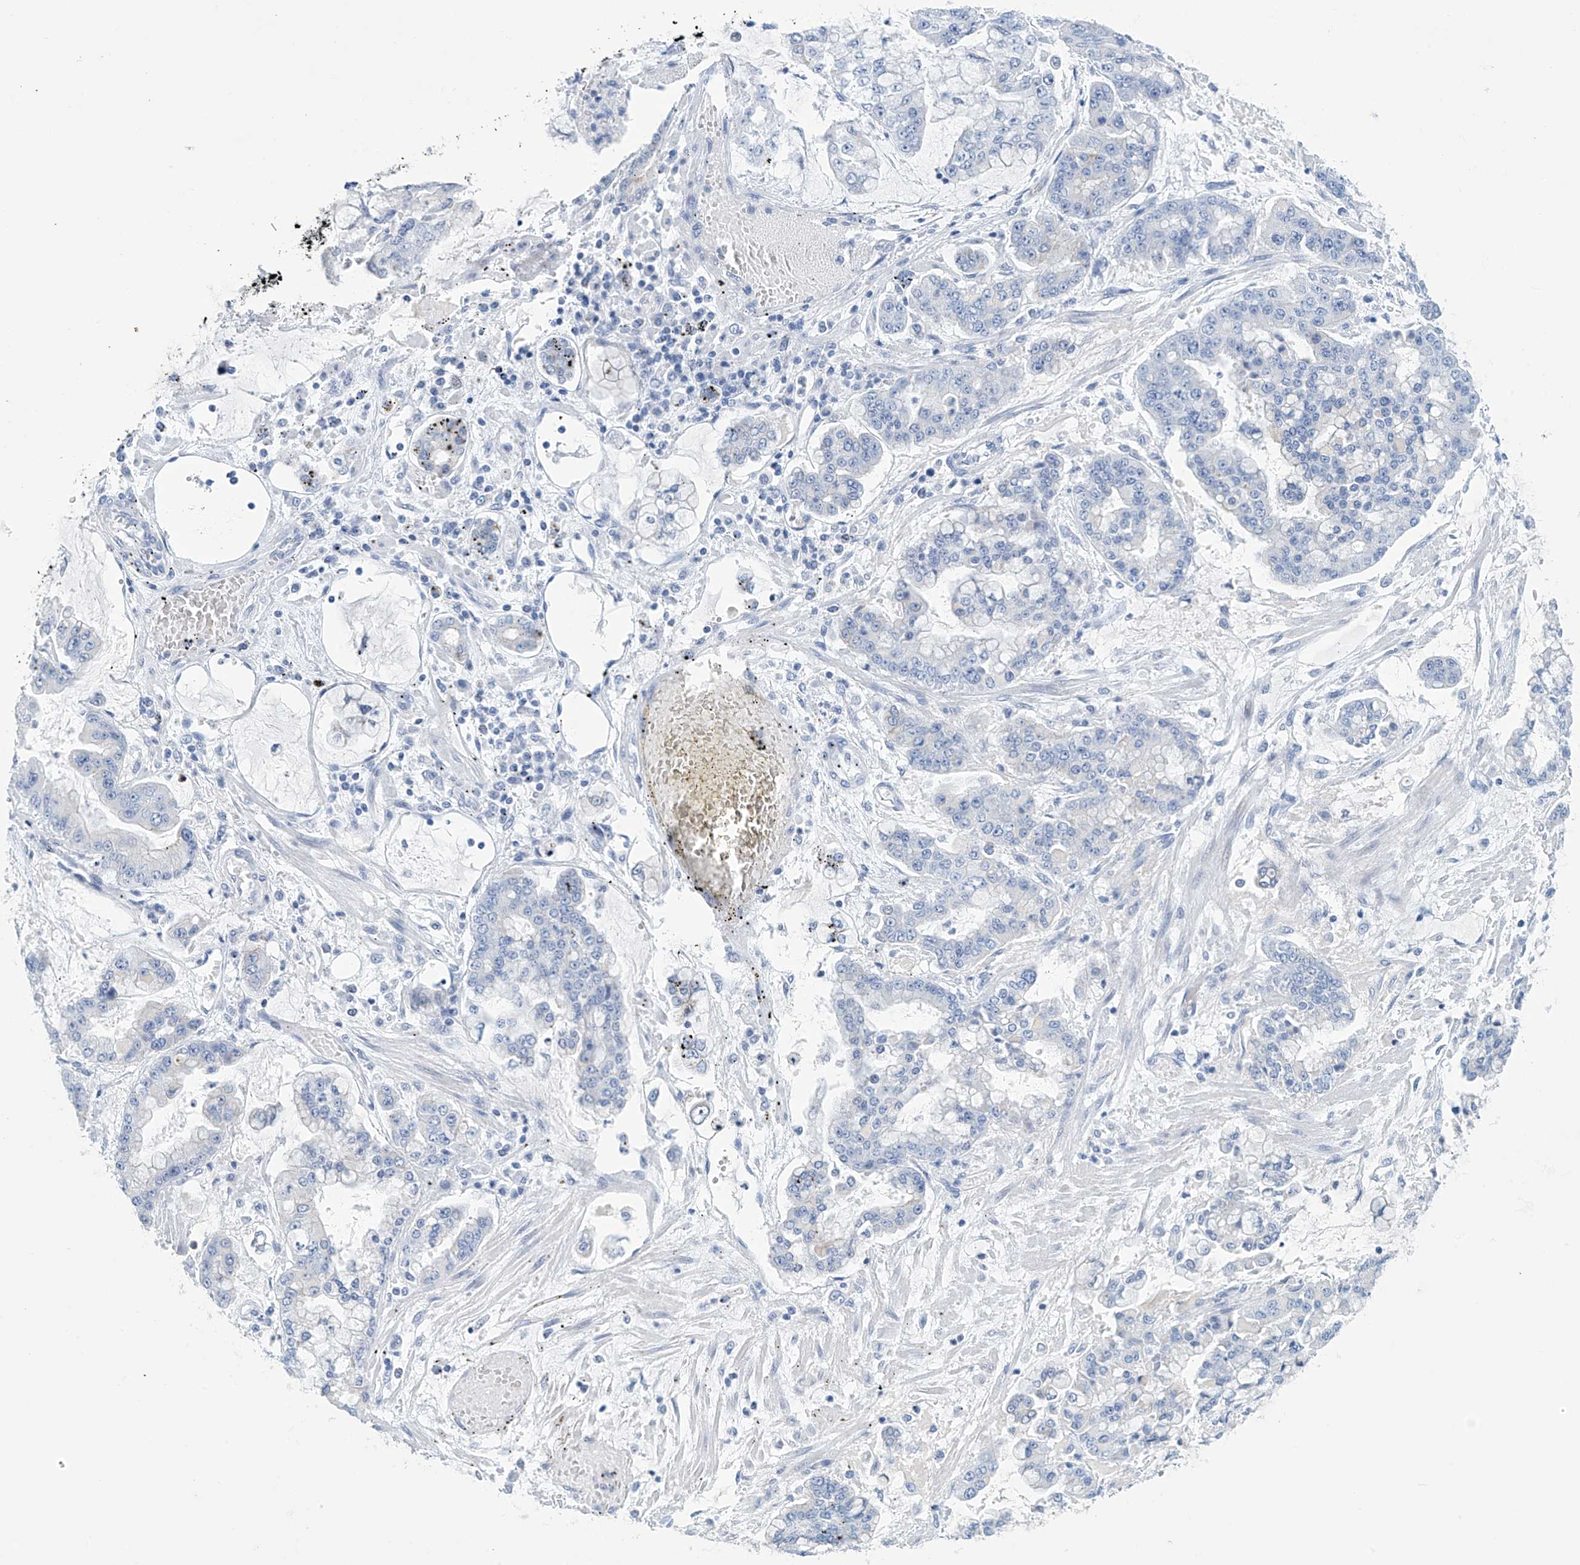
{"staining": {"intensity": "negative", "quantity": "none", "location": "none"}, "tissue": "stomach cancer", "cell_type": "Tumor cells", "image_type": "cancer", "snomed": [{"axis": "morphology", "description": "Normal tissue, NOS"}, {"axis": "morphology", "description": "Adenocarcinoma, NOS"}, {"axis": "topography", "description": "Stomach, upper"}, {"axis": "topography", "description": "Stomach"}], "caption": "Immunohistochemical staining of stomach adenocarcinoma shows no significant positivity in tumor cells.", "gene": "DSP", "patient": {"sex": "male", "age": 76}}